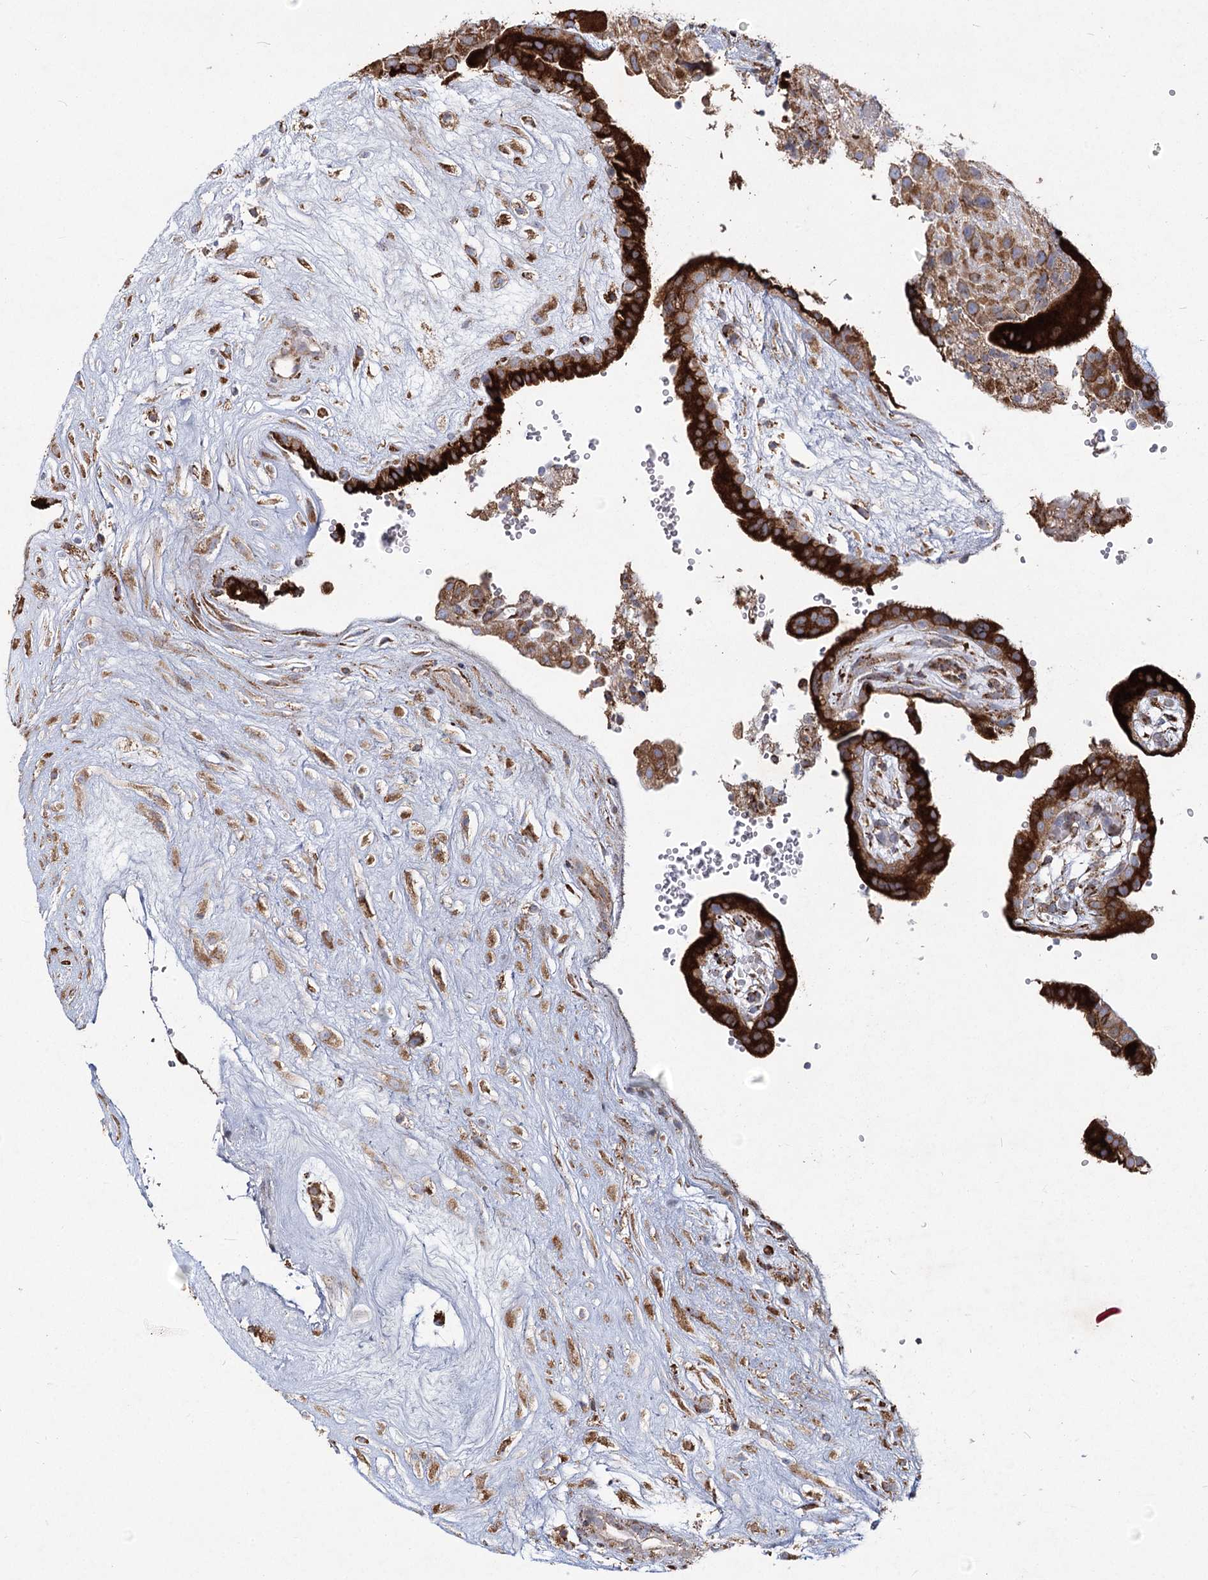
{"staining": {"intensity": "strong", "quantity": ">75%", "location": "cytoplasmic/membranous"}, "tissue": "placenta", "cell_type": "Trophoblastic cells", "image_type": "normal", "snomed": [{"axis": "morphology", "description": "Normal tissue, NOS"}, {"axis": "topography", "description": "Placenta"}], "caption": "This is a photomicrograph of immunohistochemistry staining of unremarkable placenta, which shows strong expression in the cytoplasmic/membranous of trophoblastic cells.", "gene": "NHLRC2", "patient": {"sex": "female", "age": 18}}